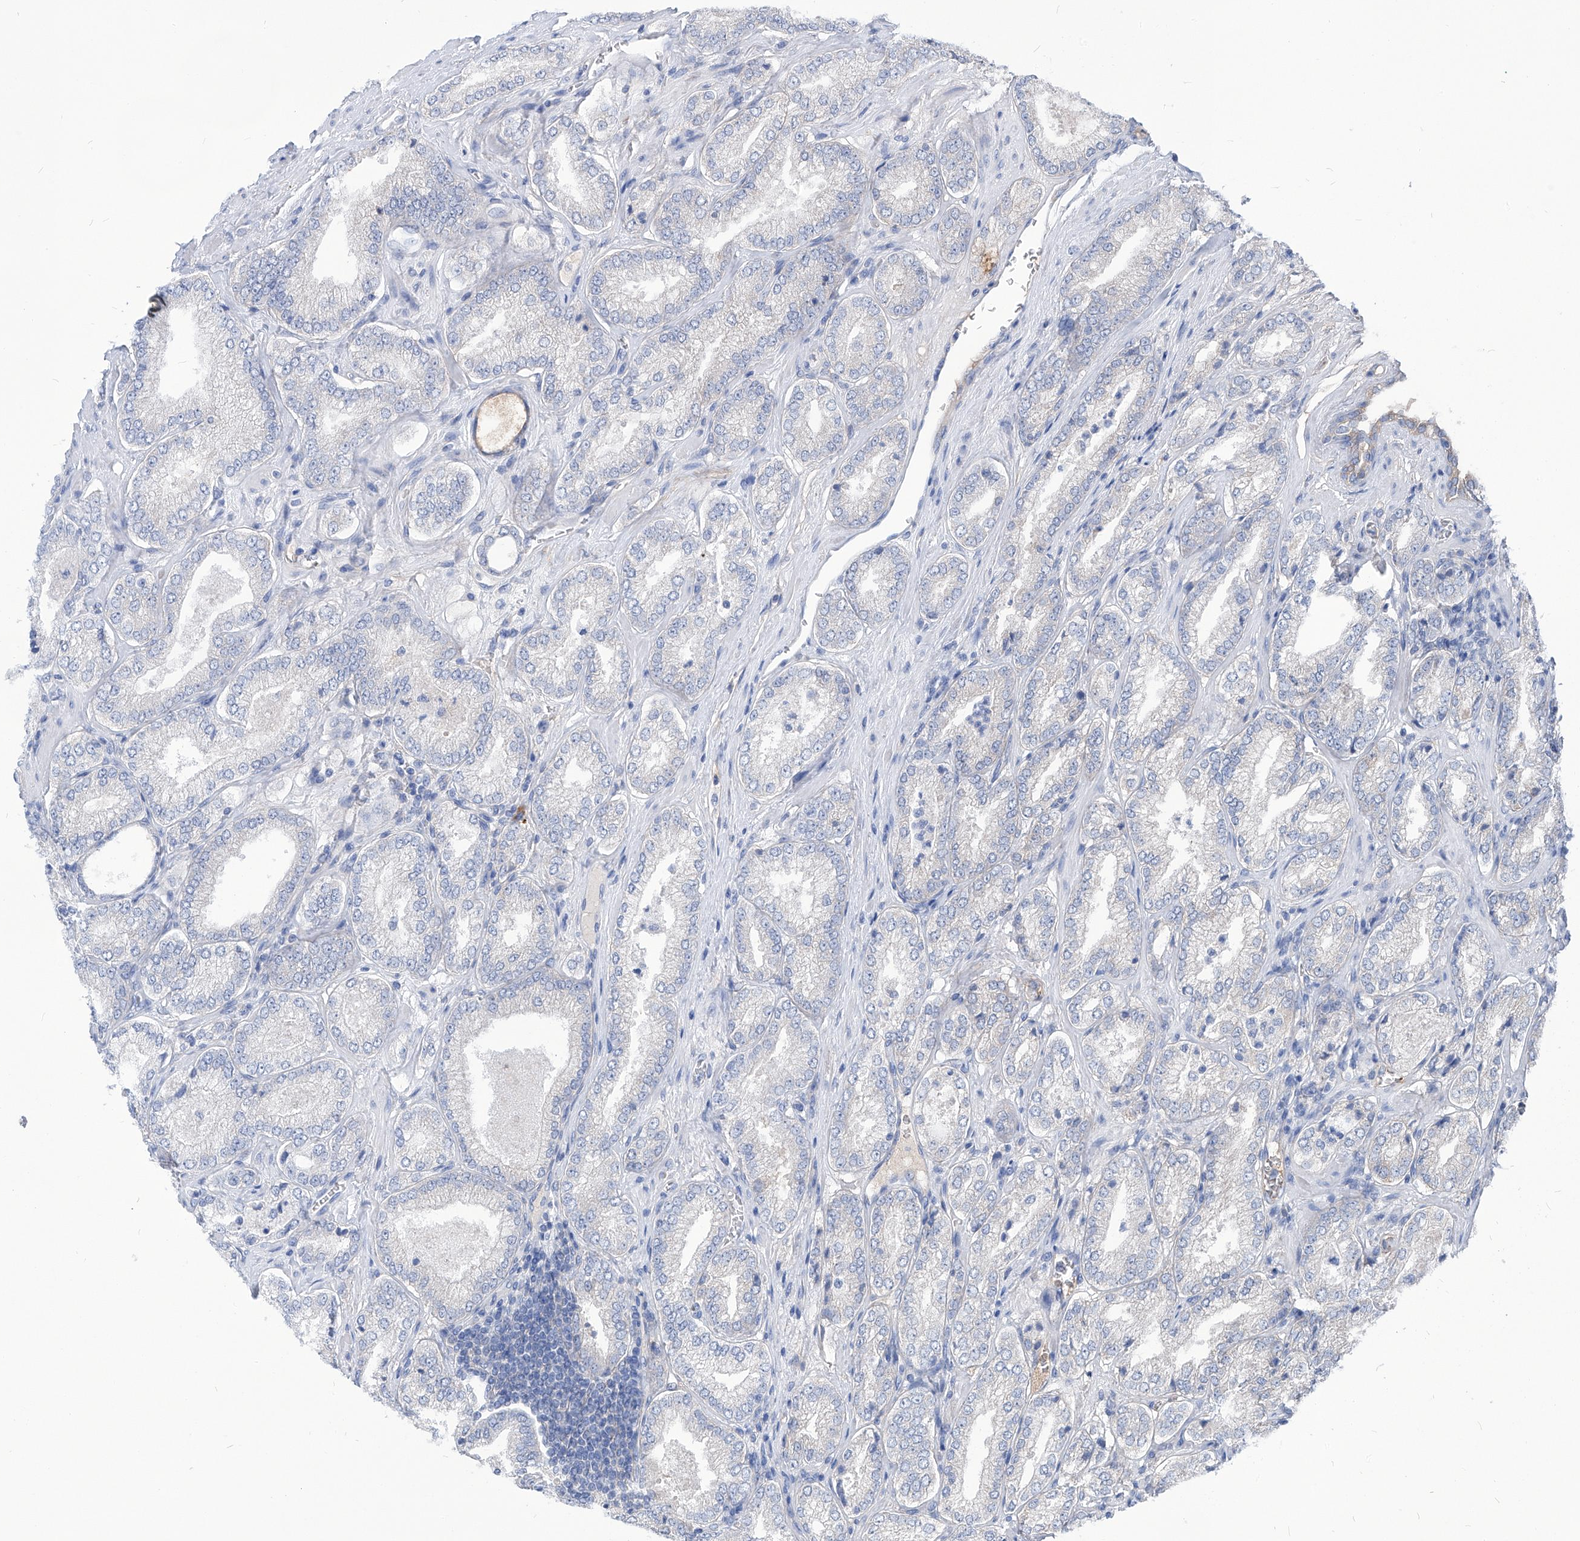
{"staining": {"intensity": "negative", "quantity": "none", "location": "none"}, "tissue": "prostate cancer", "cell_type": "Tumor cells", "image_type": "cancer", "snomed": [{"axis": "morphology", "description": "Adenocarcinoma, Low grade"}, {"axis": "topography", "description": "Prostate"}], "caption": "This micrograph is of prostate cancer stained with immunohistochemistry (IHC) to label a protein in brown with the nuclei are counter-stained blue. There is no staining in tumor cells. (DAB (3,3'-diaminobenzidine) immunohistochemistry visualized using brightfield microscopy, high magnification).", "gene": "AKAP10", "patient": {"sex": "male", "age": 62}}